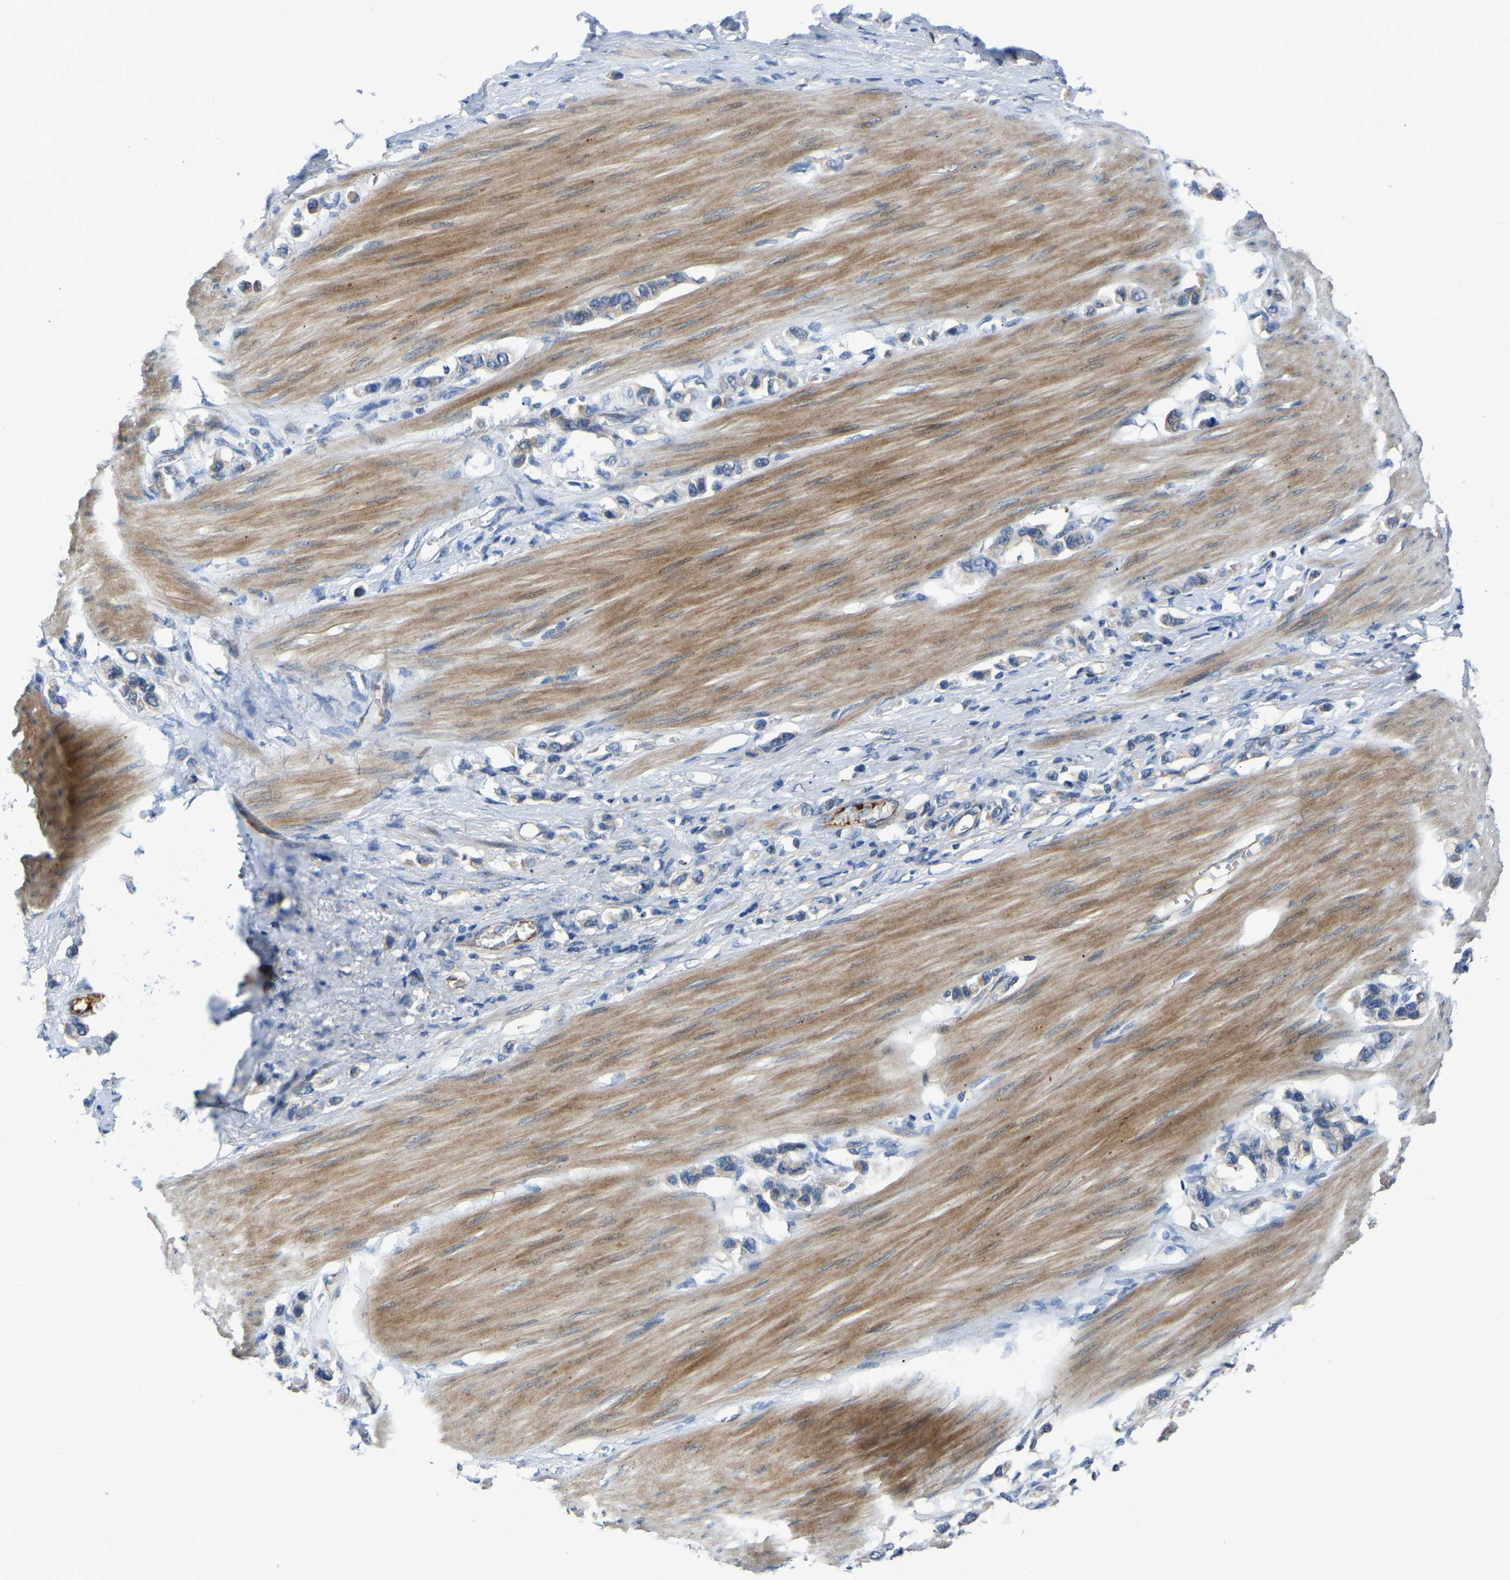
{"staining": {"intensity": "negative", "quantity": "none", "location": "none"}, "tissue": "stomach cancer", "cell_type": "Tumor cells", "image_type": "cancer", "snomed": [{"axis": "morphology", "description": "Adenocarcinoma, NOS"}, {"axis": "topography", "description": "Stomach"}], "caption": "The IHC photomicrograph has no significant expression in tumor cells of stomach cancer tissue.", "gene": "HIGD2B", "patient": {"sex": "female", "age": 65}}